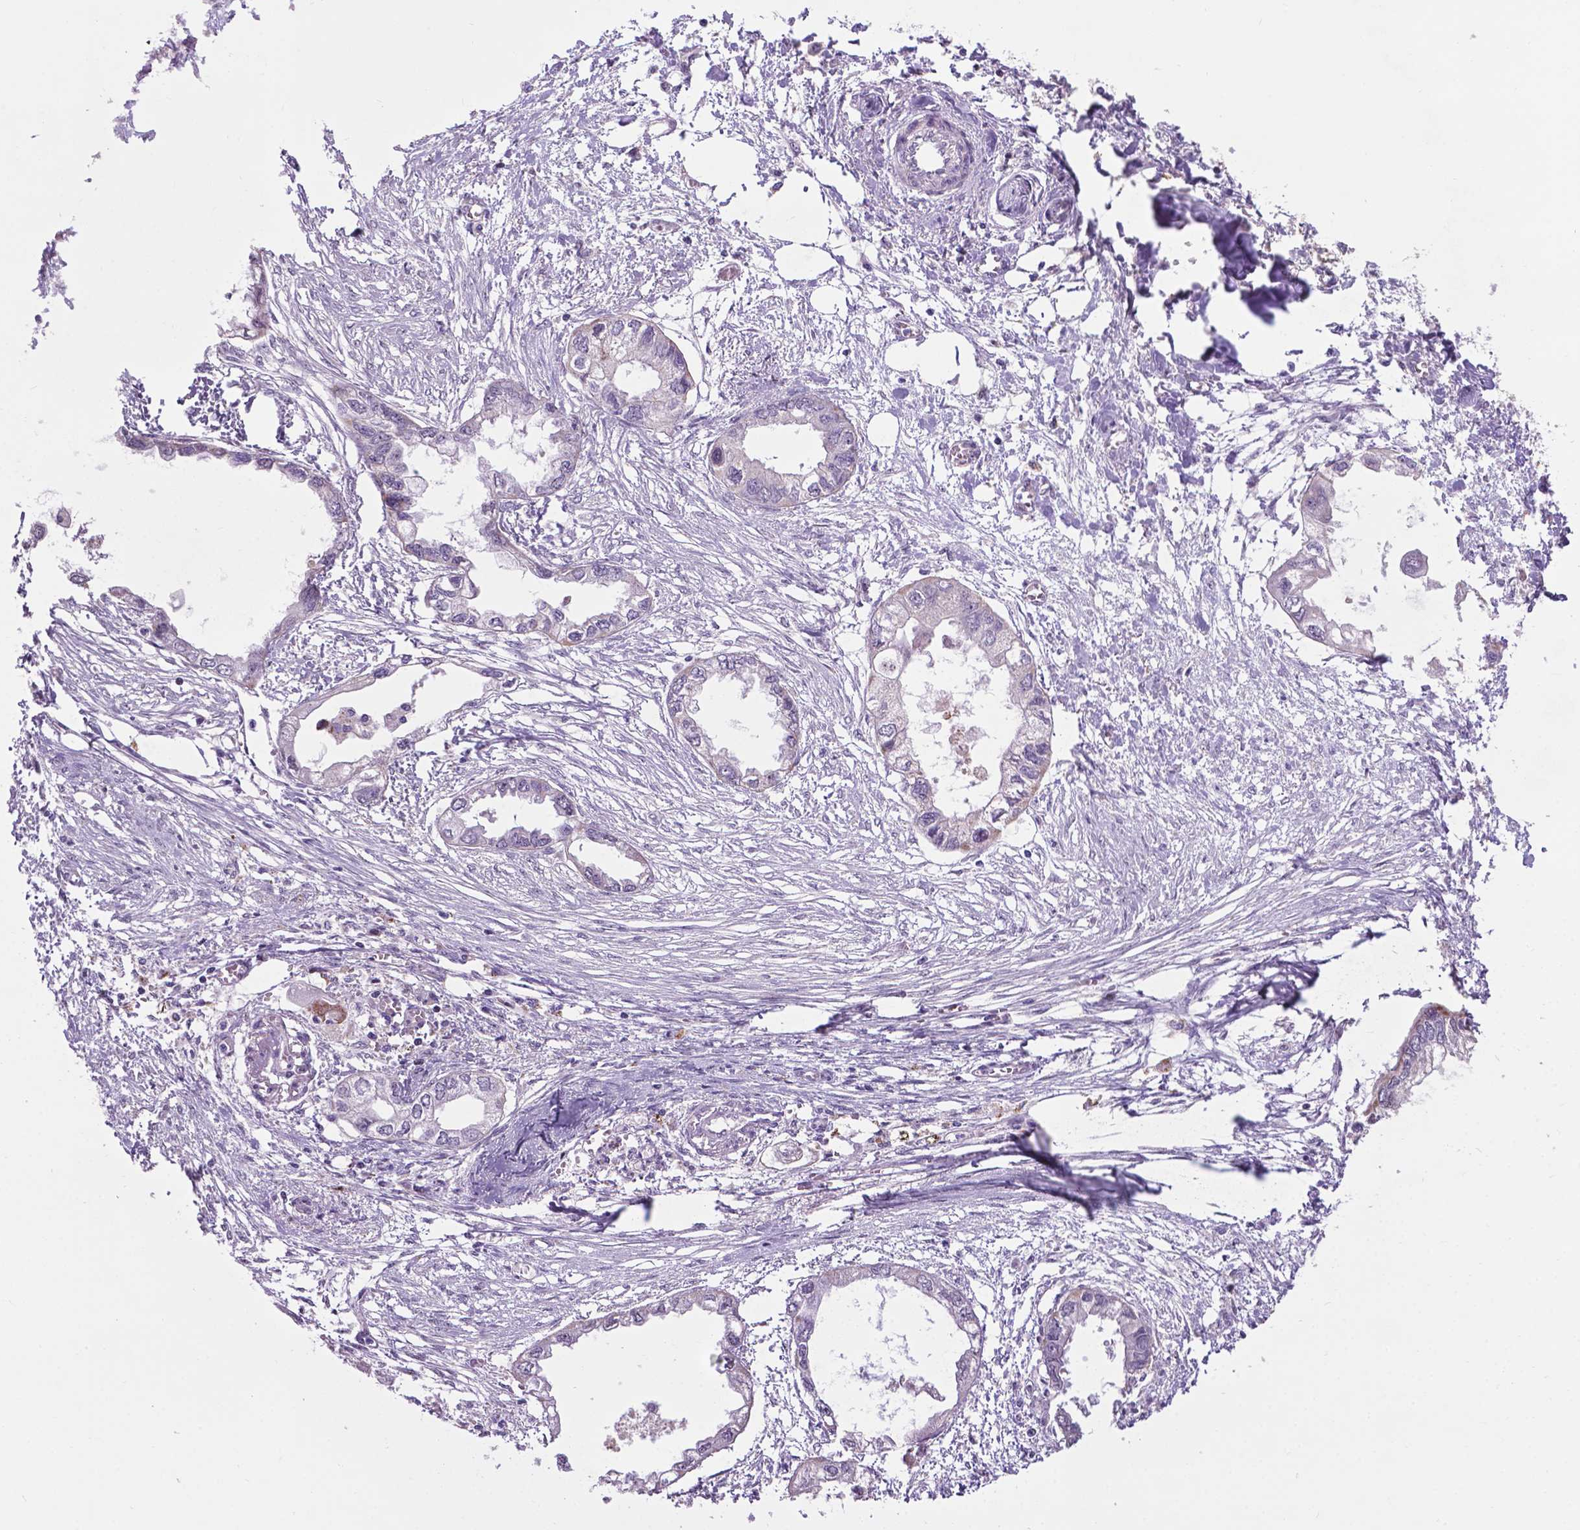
{"staining": {"intensity": "negative", "quantity": "none", "location": "none"}, "tissue": "endometrial cancer", "cell_type": "Tumor cells", "image_type": "cancer", "snomed": [{"axis": "morphology", "description": "Adenocarcinoma, NOS"}, {"axis": "morphology", "description": "Adenocarcinoma, metastatic, NOS"}, {"axis": "topography", "description": "Adipose tissue"}, {"axis": "topography", "description": "Endometrium"}], "caption": "This is an IHC photomicrograph of endometrial metastatic adenocarcinoma. There is no staining in tumor cells.", "gene": "SMAD3", "patient": {"sex": "female", "age": 67}}